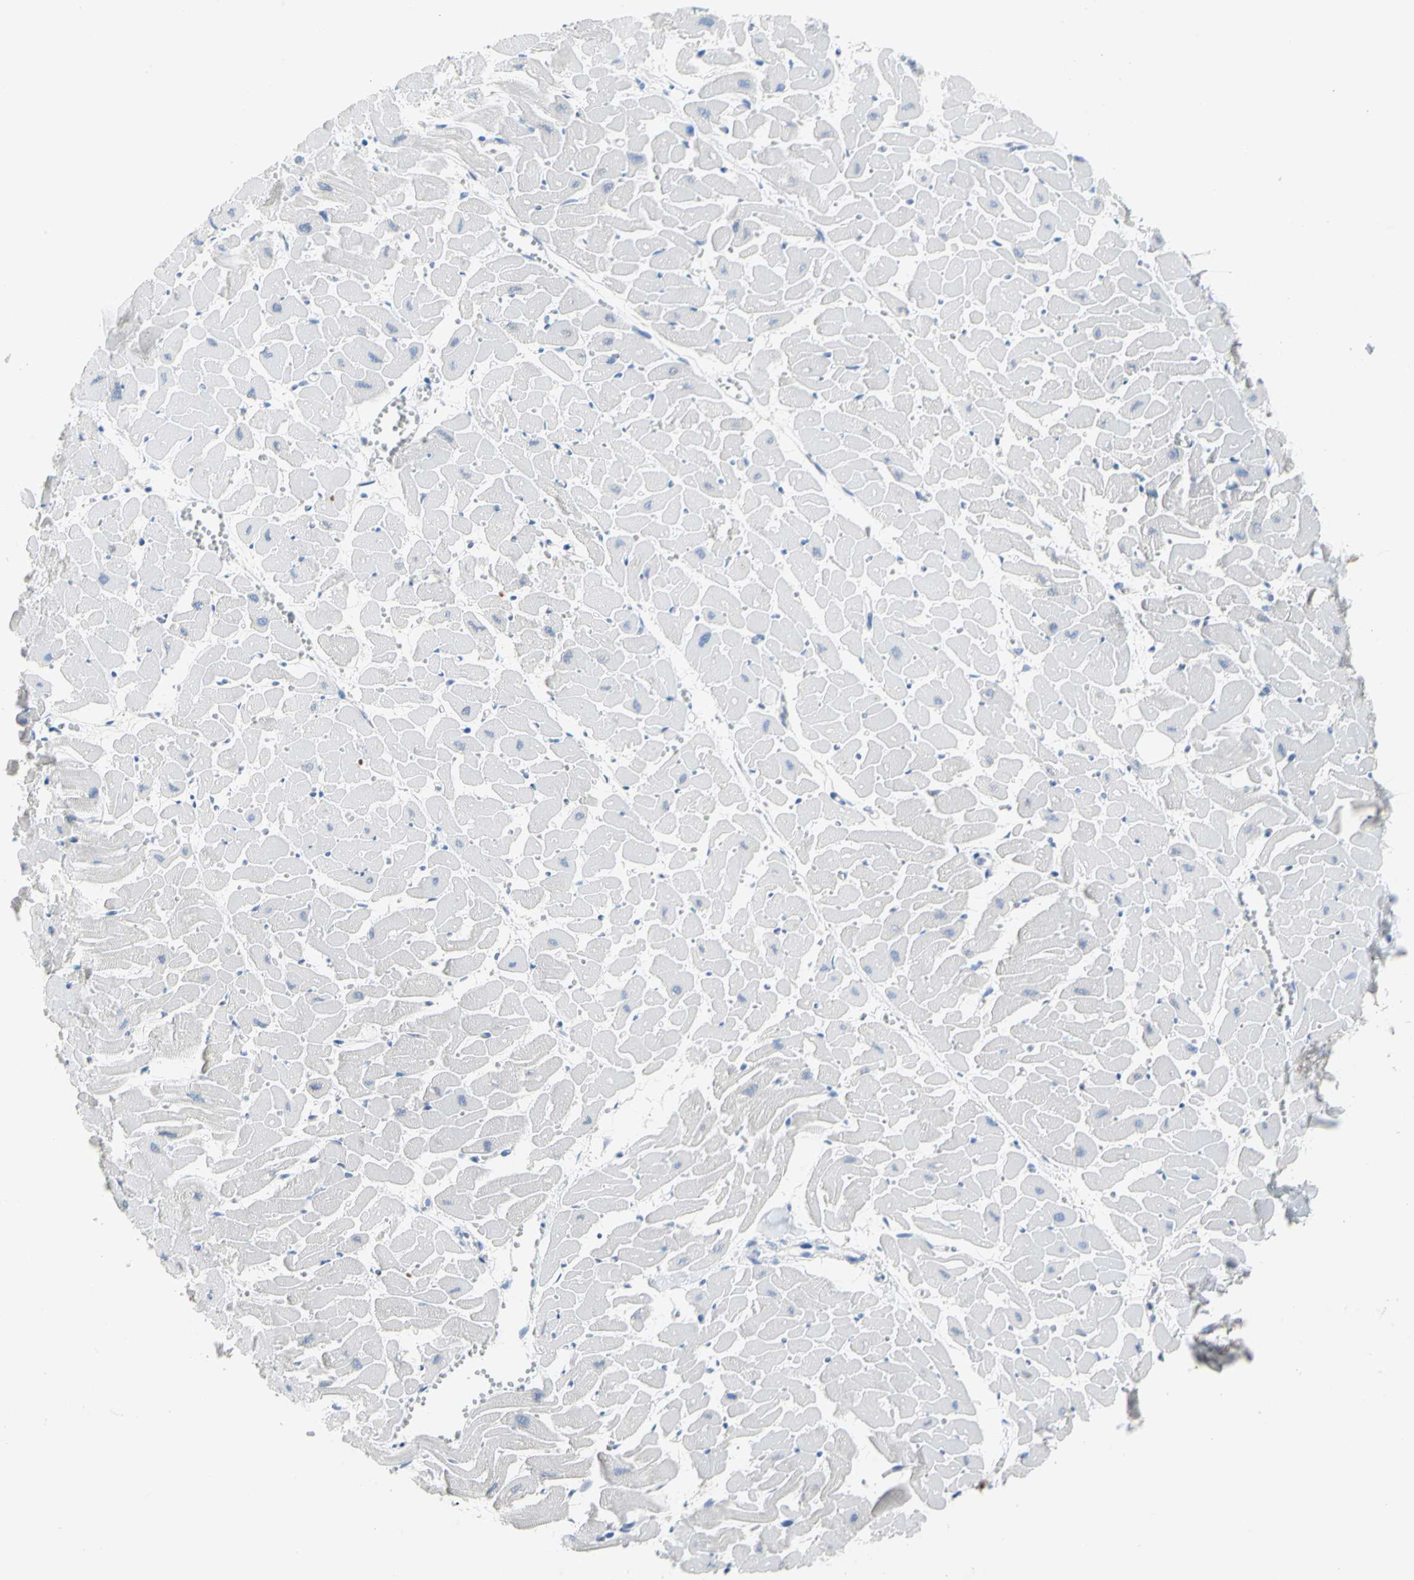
{"staining": {"intensity": "negative", "quantity": "none", "location": "none"}, "tissue": "heart muscle", "cell_type": "Cardiomyocytes", "image_type": "normal", "snomed": [{"axis": "morphology", "description": "Normal tissue, NOS"}, {"axis": "topography", "description": "Heart"}], "caption": "High magnification brightfield microscopy of benign heart muscle stained with DAB (brown) and counterstained with hematoxylin (blue): cardiomyocytes show no significant expression.", "gene": "PDPN", "patient": {"sex": "female", "age": 19}}